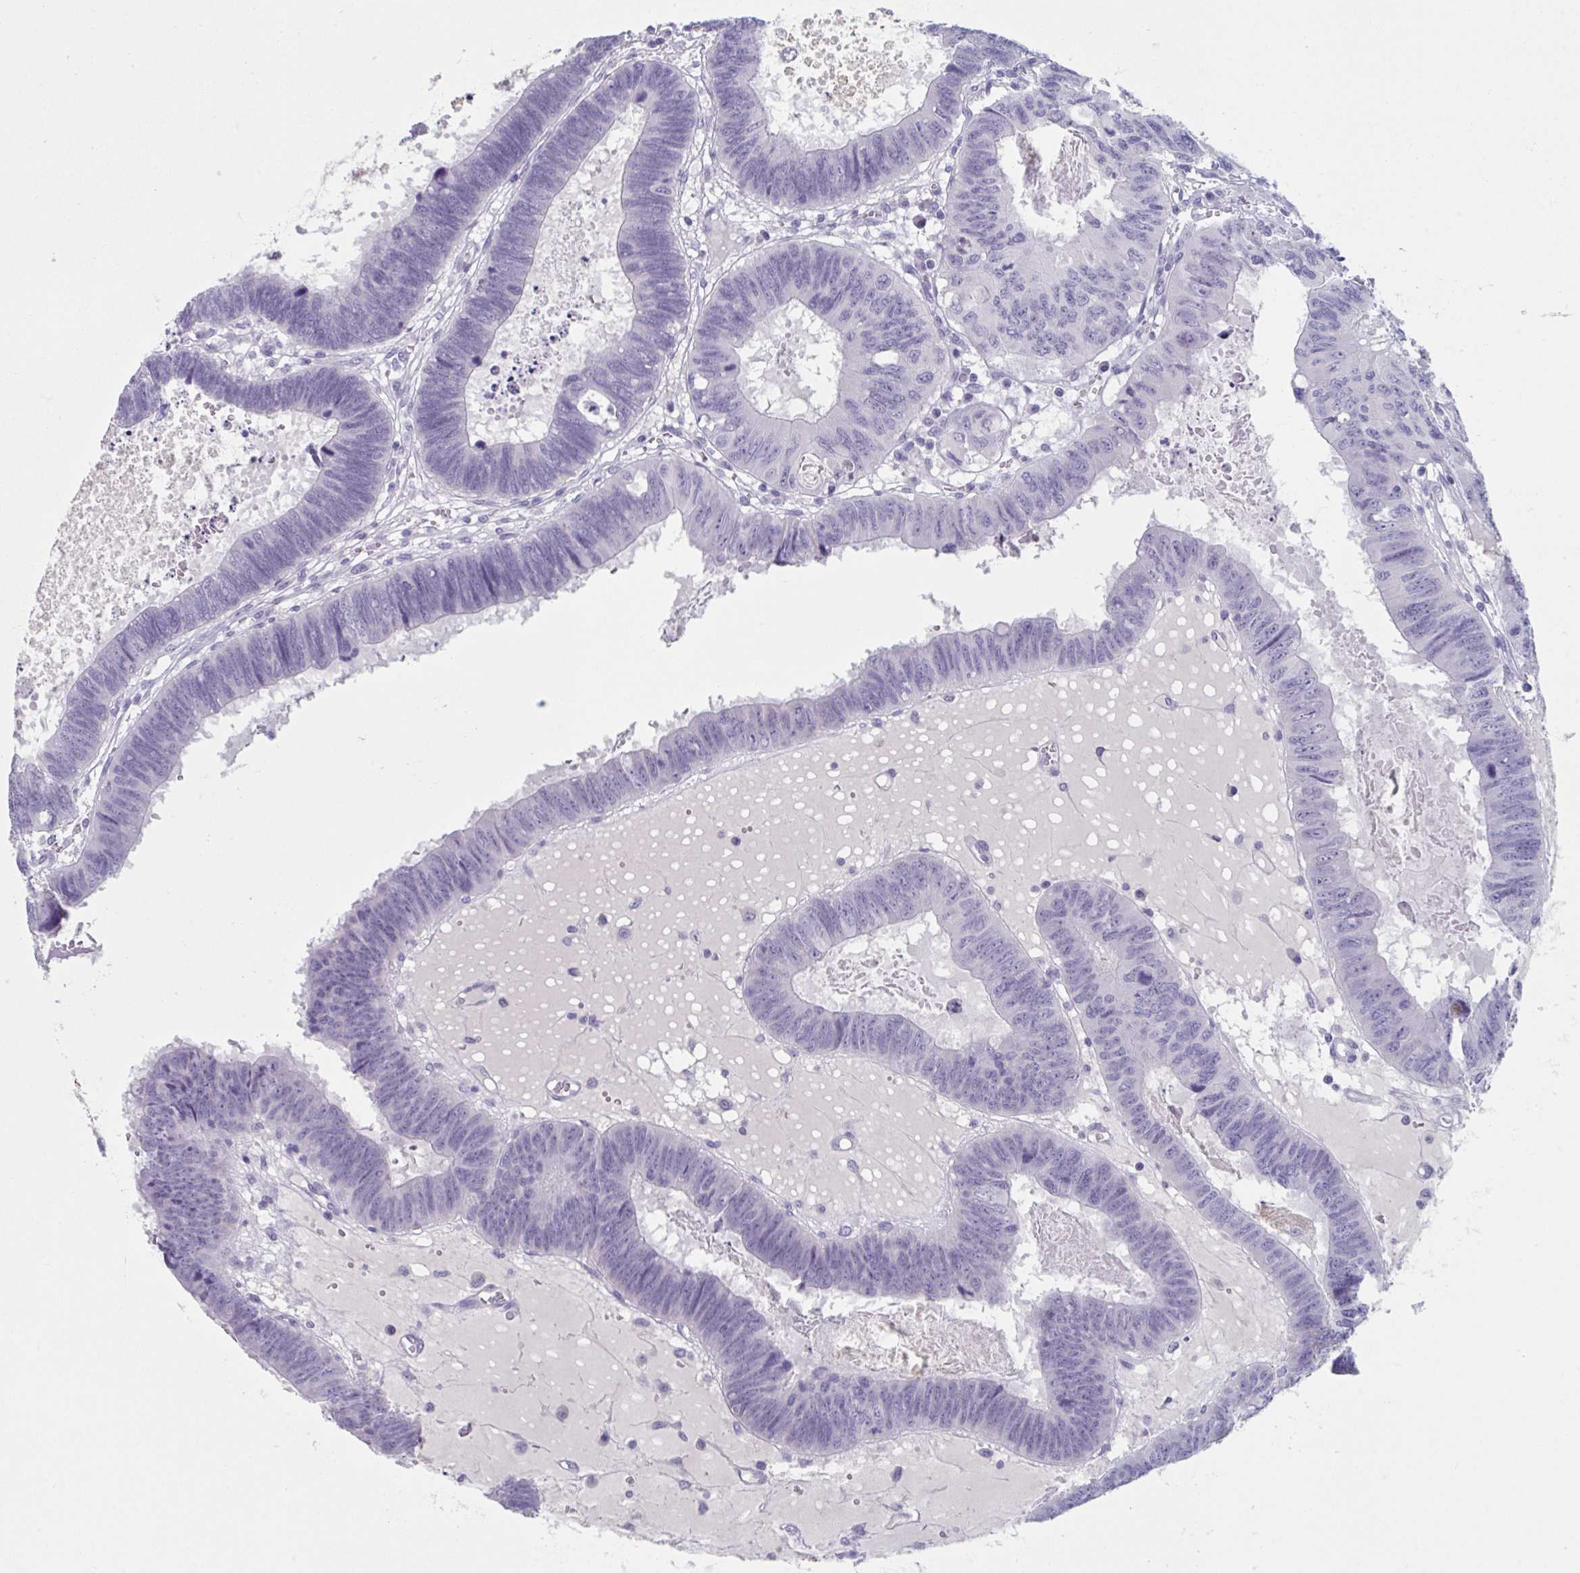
{"staining": {"intensity": "negative", "quantity": "none", "location": "none"}, "tissue": "colorectal cancer", "cell_type": "Tumor cells", "image_type": "cancer", "snomed": [{"axis": "morphology", "description": "Adenocarcinoma, NOS"}, {"axis": "topography", "description": "Colon"}], "caption": "DAB (3,3'-diaminobenzidine) immunohistochemical staining of human colorectal cancer displays no significant positivity in tumor cells. The staining is performed using DAB brown chromogen with nuclei counter-stained in using hematoxylin.", "gene": "NDUFC2", "patient": {"sex": "male", "age": 62}}